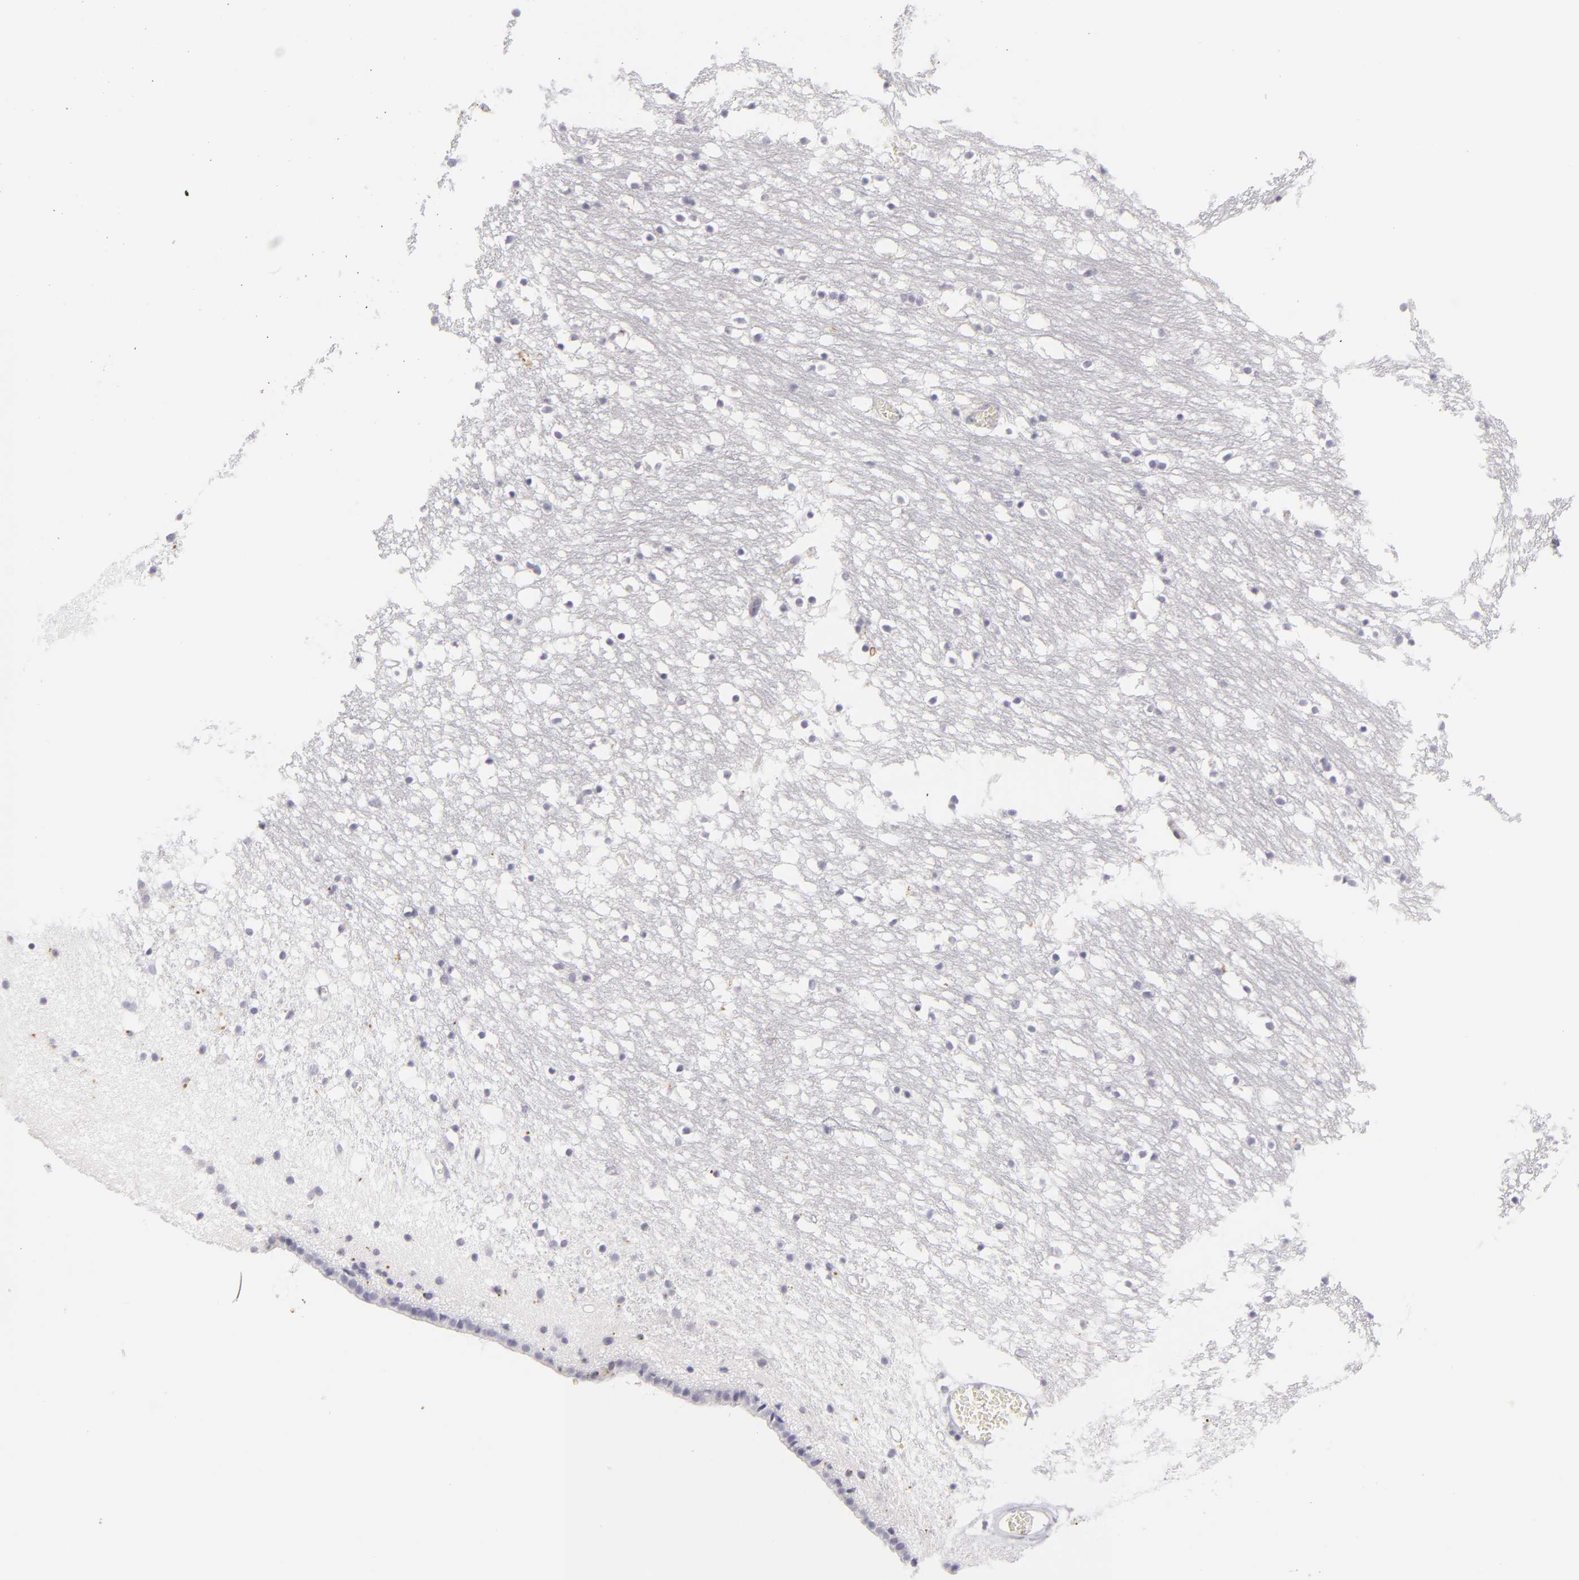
{"staining": {"intensity": "negative", "quantity": "none", "location": "none"}, "tissue": "caudate", "cell_type": "Glial cells", "image_type": "normal", "snomed": [{"axis": "morphology", "description": "Normal tissue, NOS"}, {"axis": "topography", "description": "Lateral ventricle wall"}], "caption": "A high-resolution photomicrograph shows immunohistochemistry staining of unremarkable caudate, which exhibits no significant staining in glial cells. Brightfield microscopy of immunohistochemistry stained with DAB (brown) and hematoxylin (blue), captured at high magnification.", "gene": "TNNC1", "patient": {"sex": "male", "age": 45}}